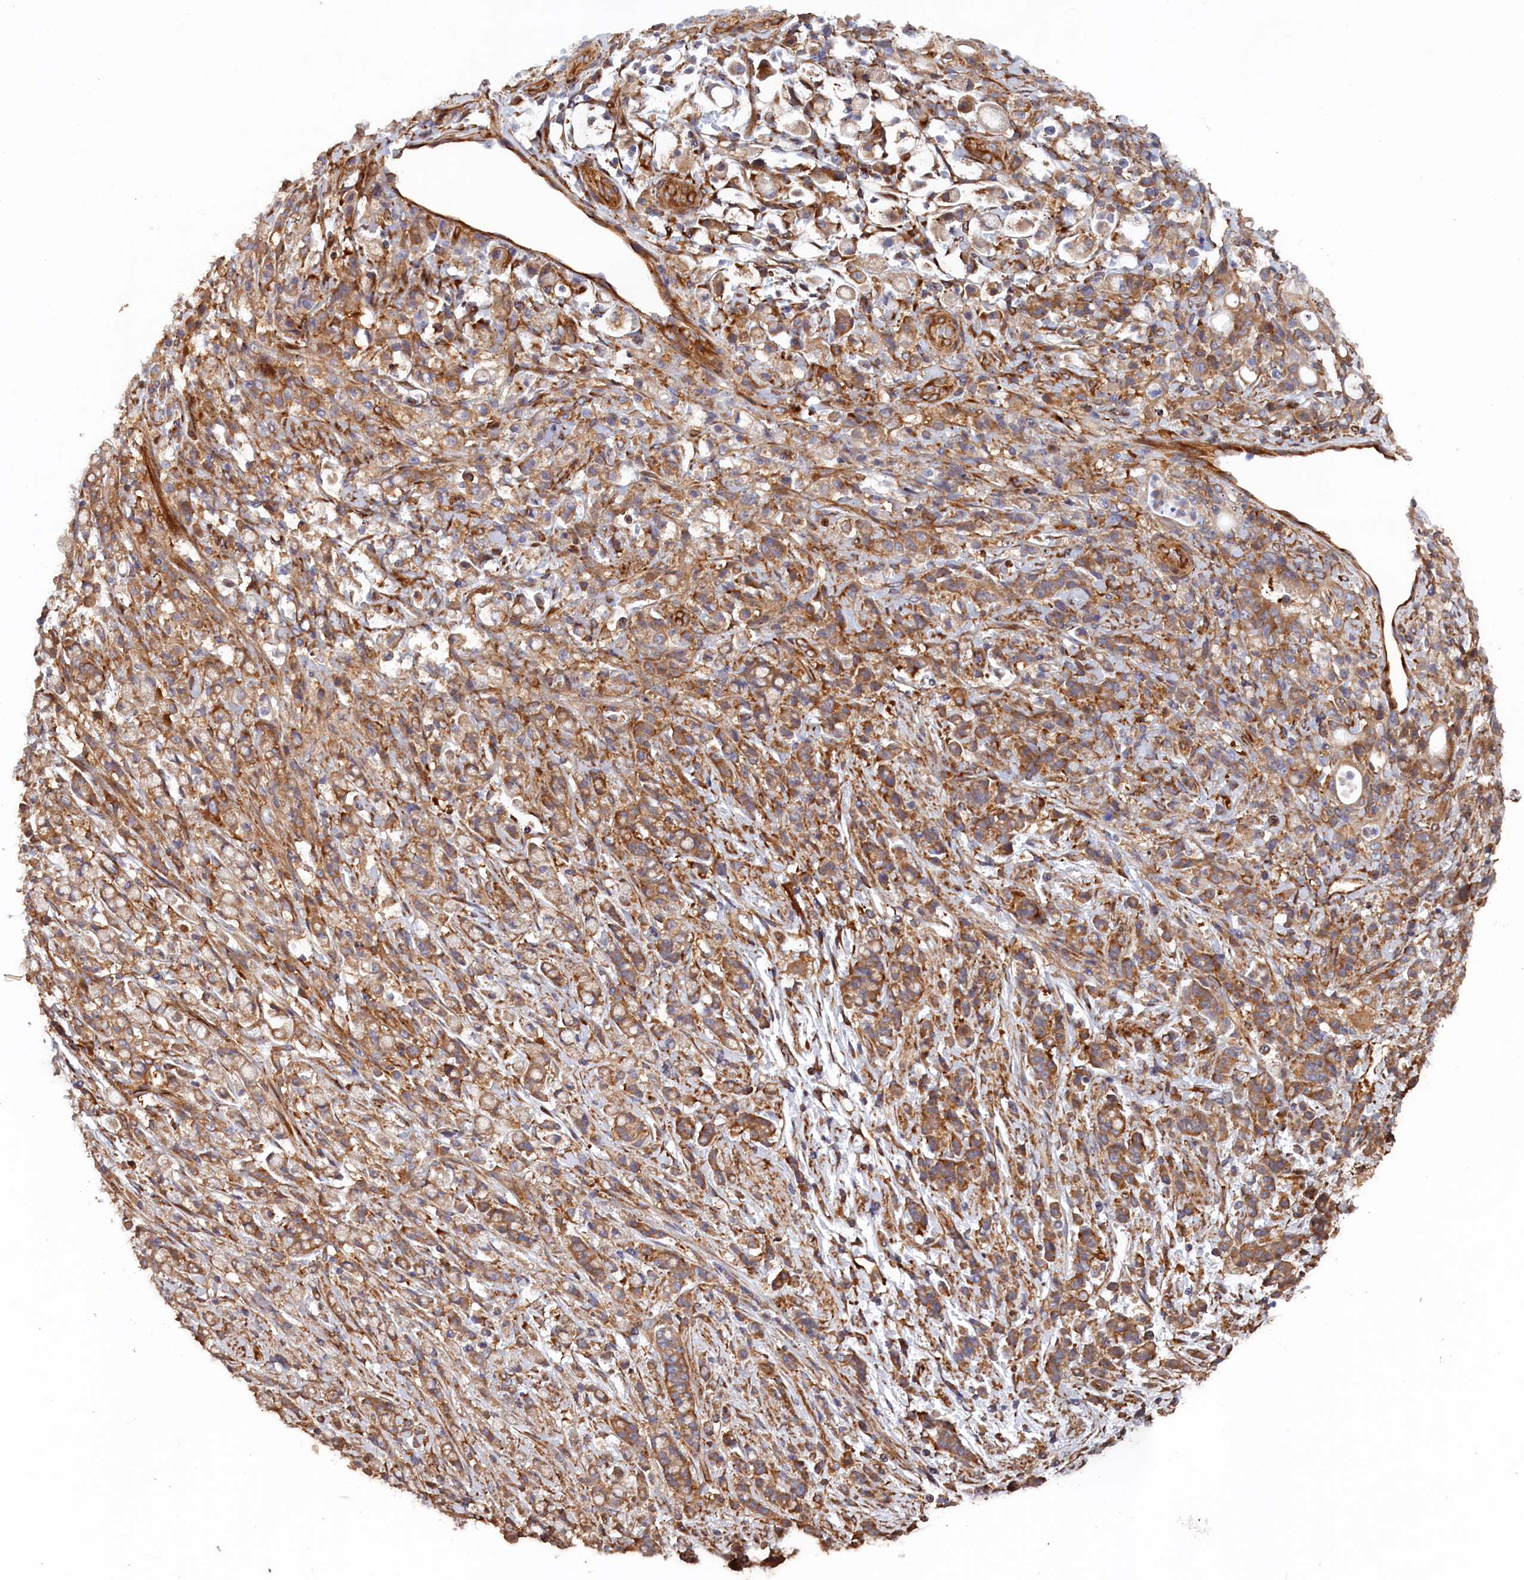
{"staining": {"intensity": "moderate", "quantity": ">75%", "location": "cytoplasmic/membranous"}, "tissue": "stomach cancer", "cell_type": "Tumor cells", "image_type": "cancer", "snomed": [{"axis": "morphology", "description": "Adenocarcinoma, NOS"}, {"axis": "topography", "description": "Stomach"}], "caption": "Brown immunohistochemical staining in stomach adenocarcinoma reveals moderate cytoplasmic/membranous expression in about >75% of tumor cells.", "gene": "TMEM196", "patient": {"sex": "female", "age": 60}}